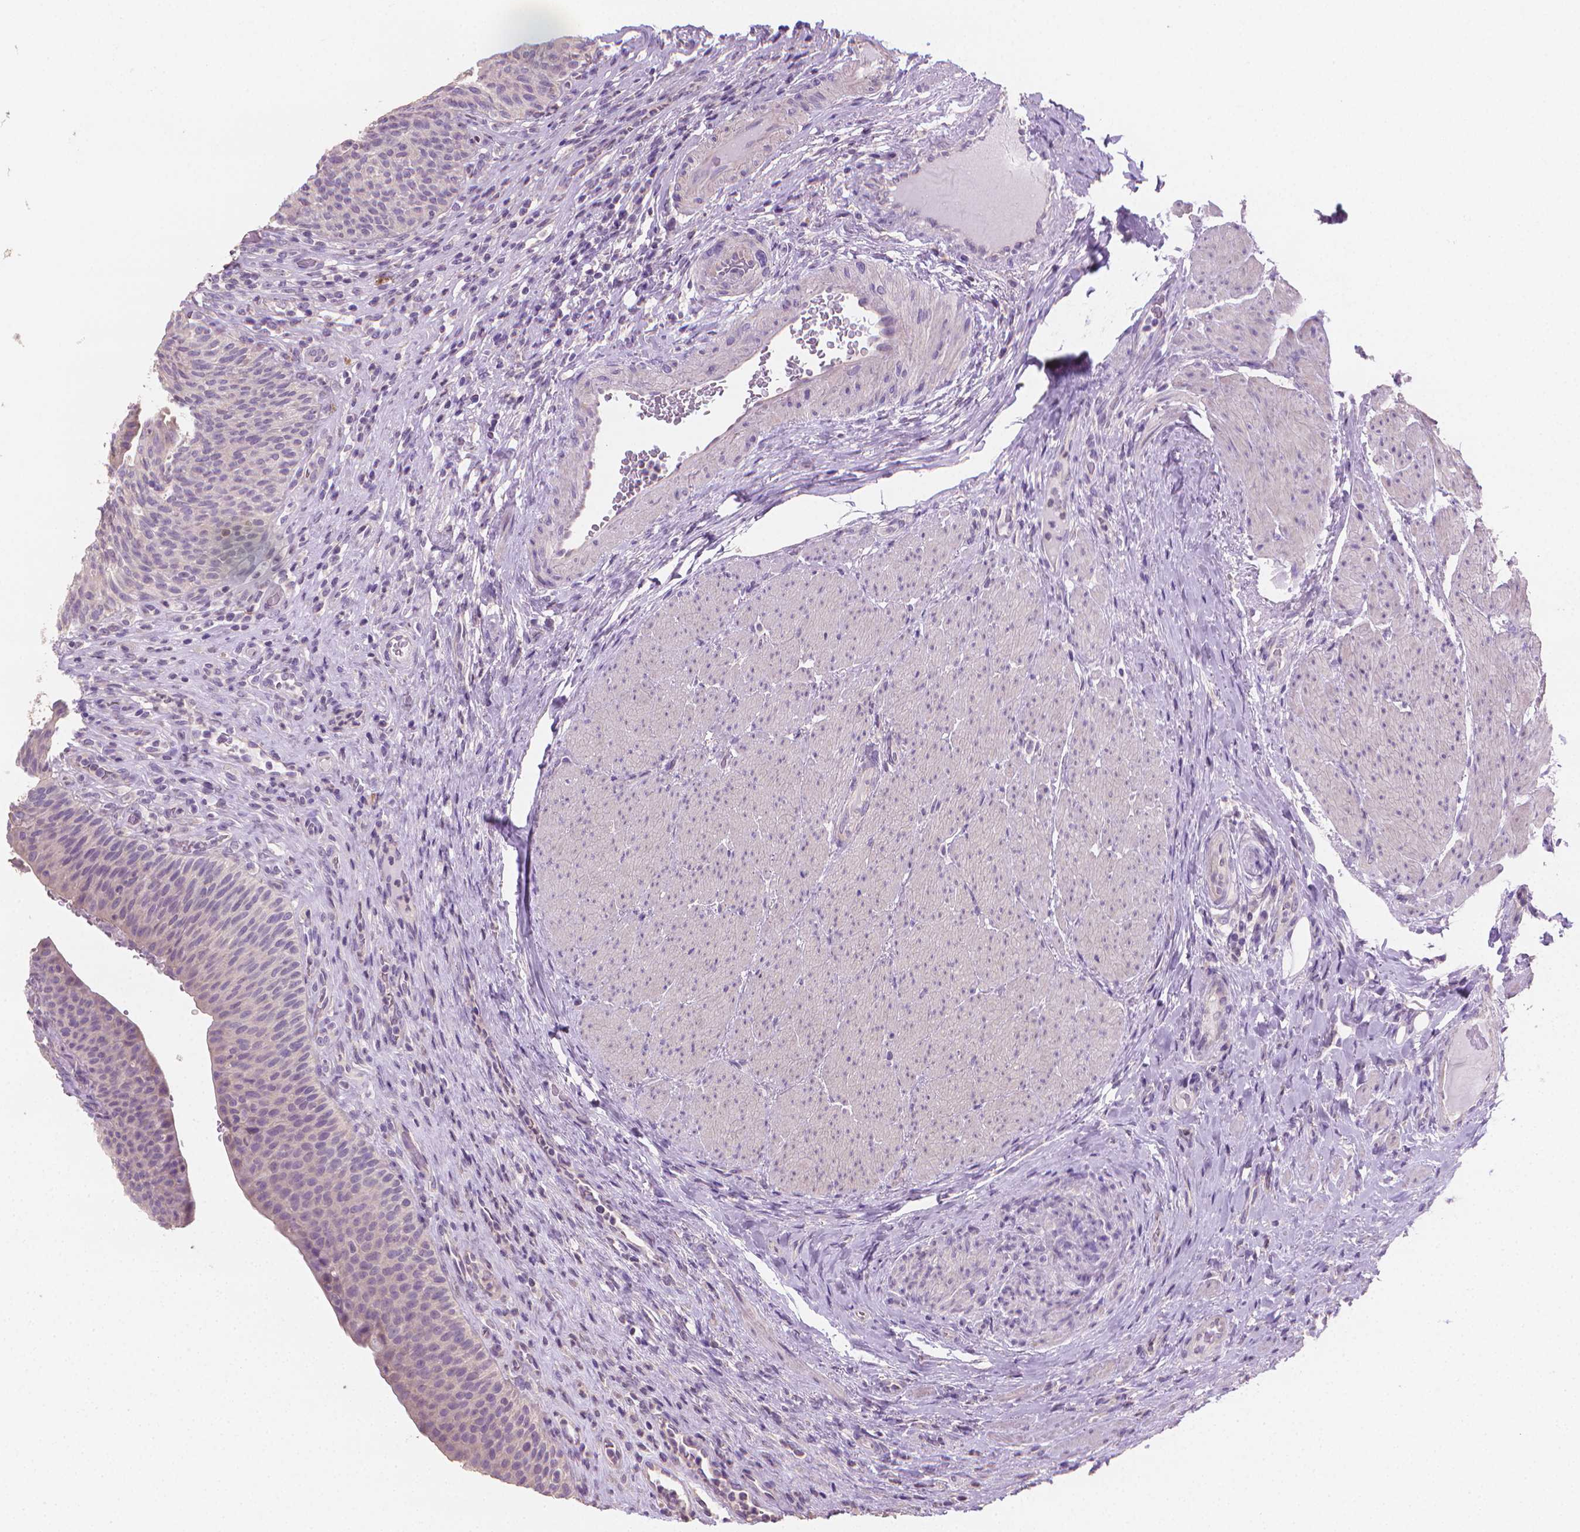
{"staining": {"intensity": "negative", "quantity": "none", "location": "none"}, "tissue": "urinary bladder", "cell_type": "Urothelial cells", "image_type": "normal", "snomed": [{"axis": "morphology", "description": "Normal tissue, NOS"}, {"axis": "topography", "description": "Urinary bladder"}, {"axis": "topography", "description": "Peripheral nerve tissue"}], "caption": "Immunohistochemical staining of normal urinary bladder reveals no significant staining in urothelial cells. (DAB IHC visualized using brightfield microscopy, high magnification).", "gene": "CATIP", "patient": {"sex": "male", "age": 66}}